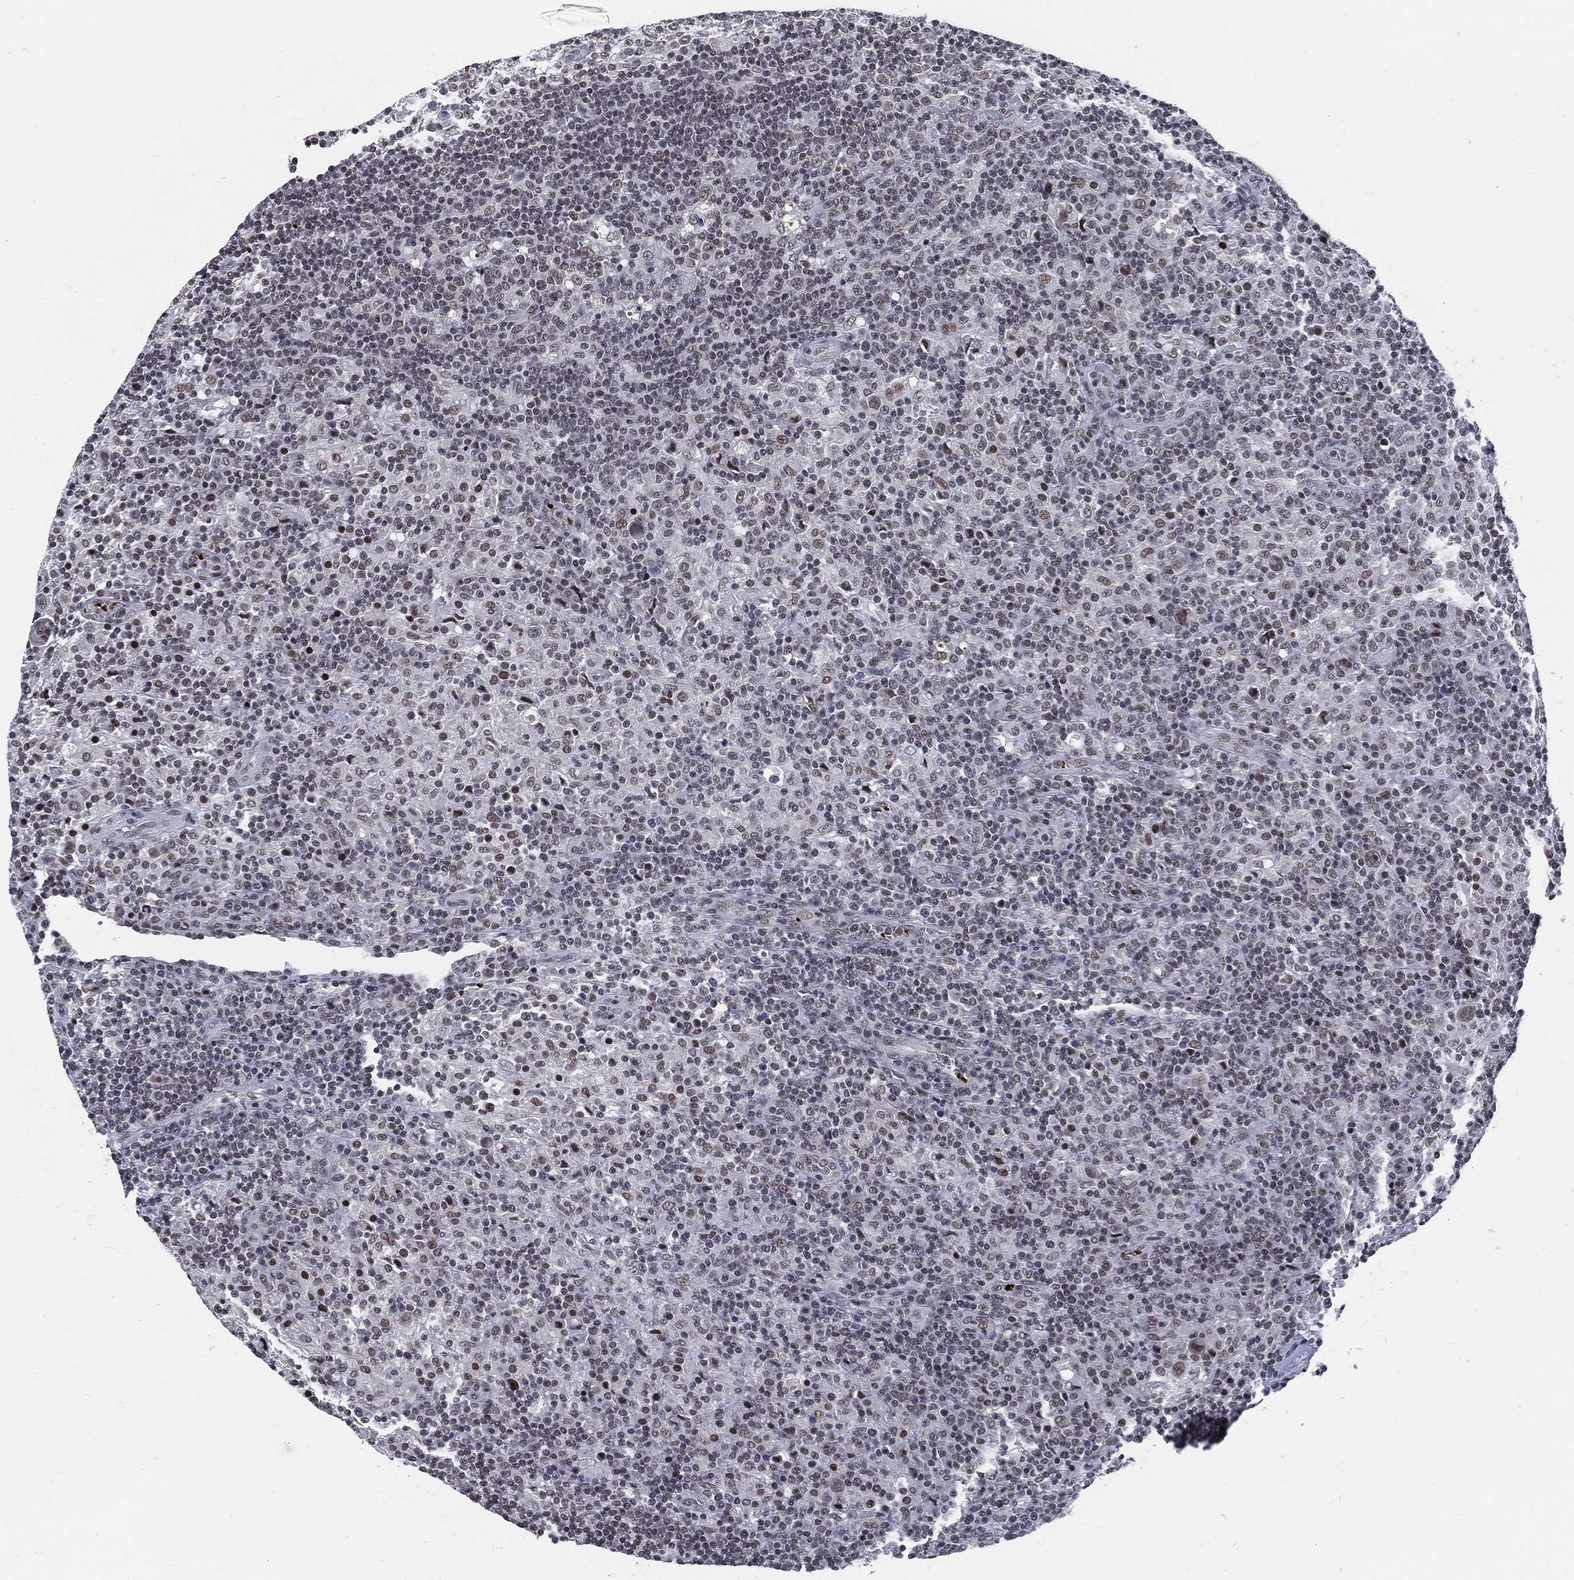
{"staining": {"intensity": "negative", "quantity": "none", "location": "none"}, "tissue": "lymphoma", "cell_type": "Tumor cells", "image_type": "cancer", "snomed": [{"axis": "morphology", "description": "Hodgkin's disease, NOS"}, {"axis": "topography", "description": "Lymph node"}], "caption": "Tumor cells show no significant protein positivity in Hodgkin's disease.", "gene": "ANXA1", "patient": {"sex": "male", "age": 70}}